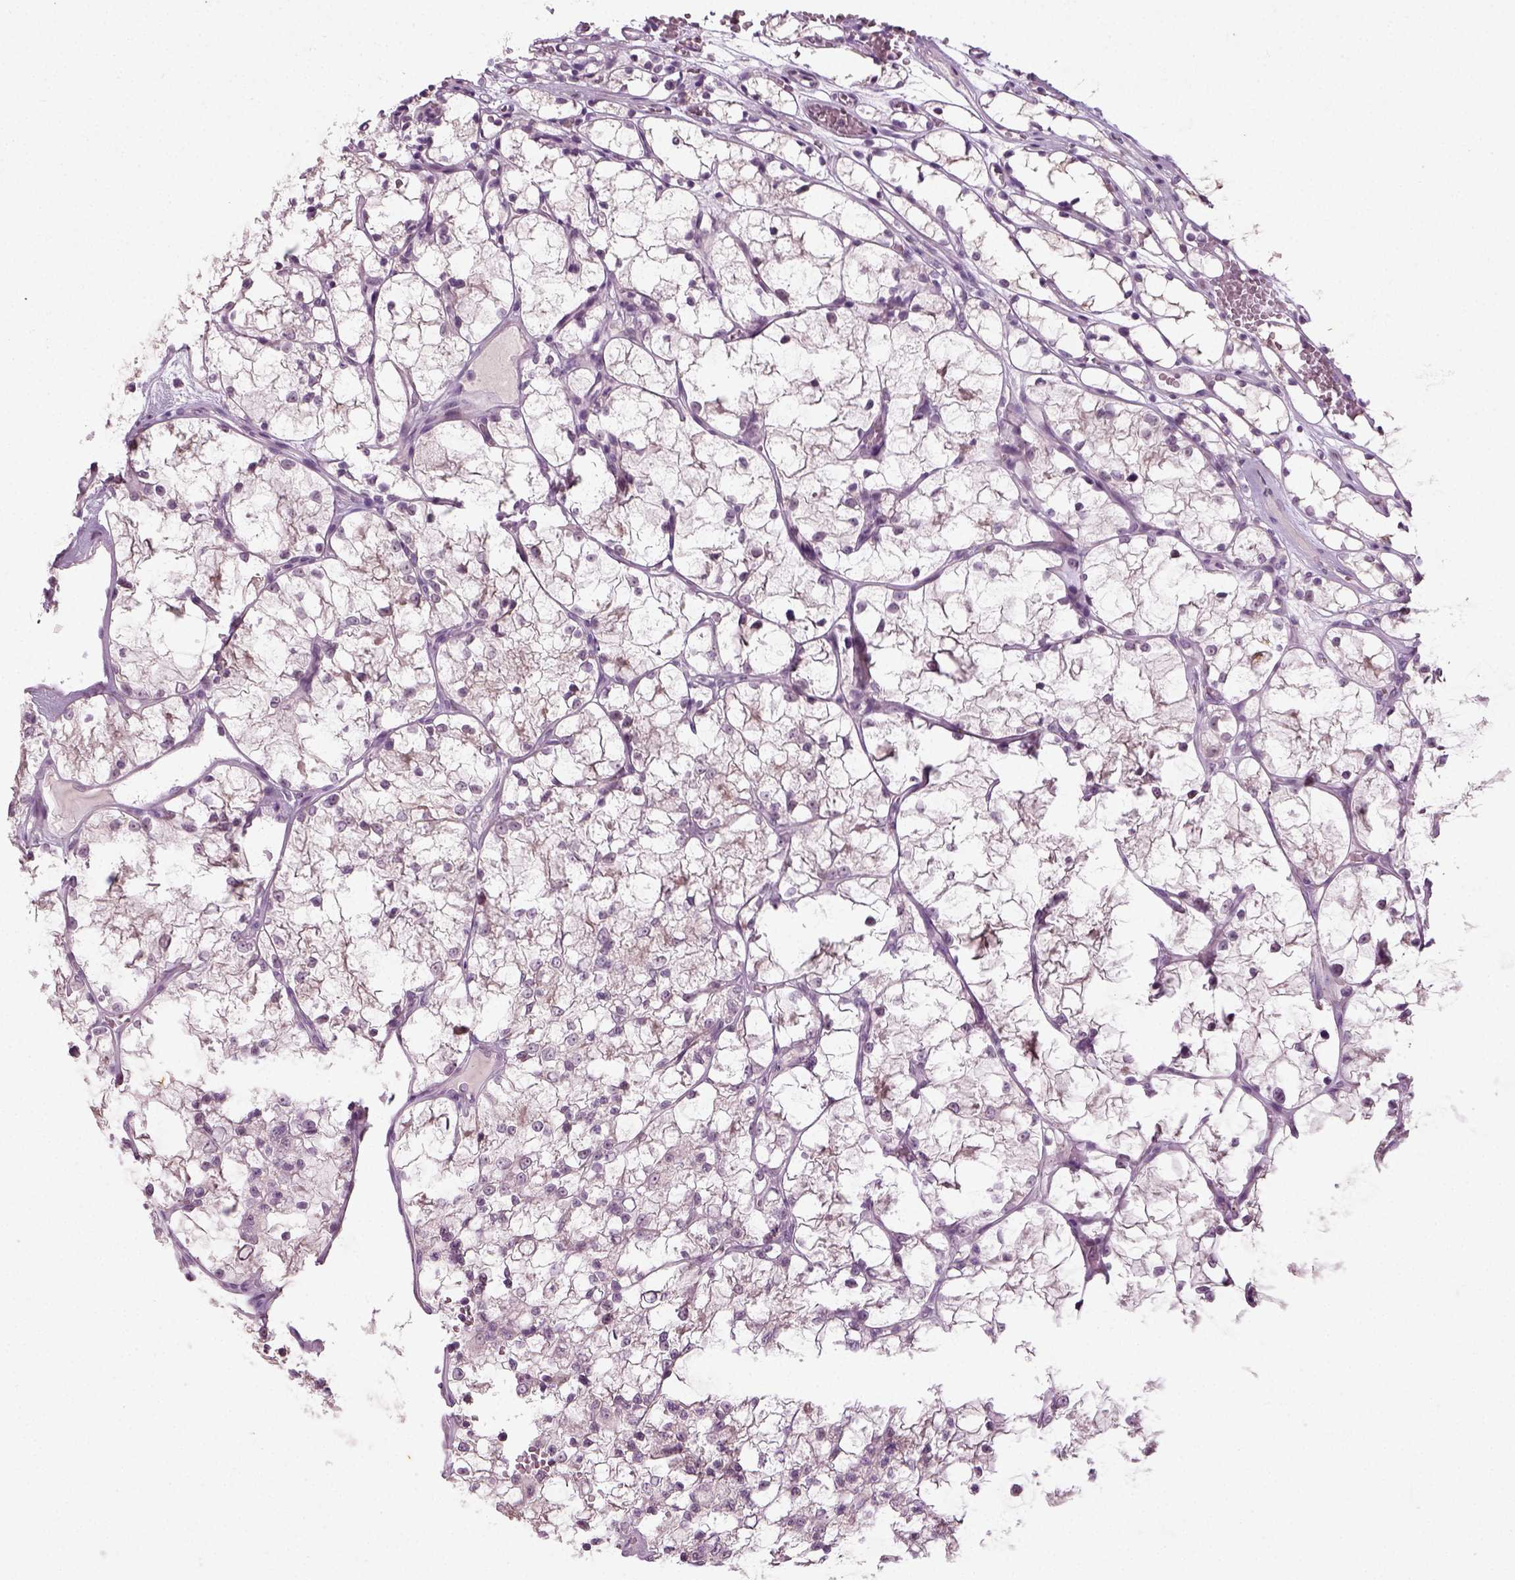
{"staining": {"intensity": "negative", "quantity": "none", "location": "none"}, "tissue": "renal cancer", "cell_type": "Tumor cells", "image_type": "cancer", "snomed": [{"axis": "morphology", "description": "Adenocarcinoma, NOS"}, {"axis": "topography", "description": "Kidney"}], "caption": "Renal cancer (adenocarcinoma) stained for a protein using IHC reveals no staining tumor cells.", "gene": "SYNGAP1", "patient": {"sex": "female", "age": 69}}